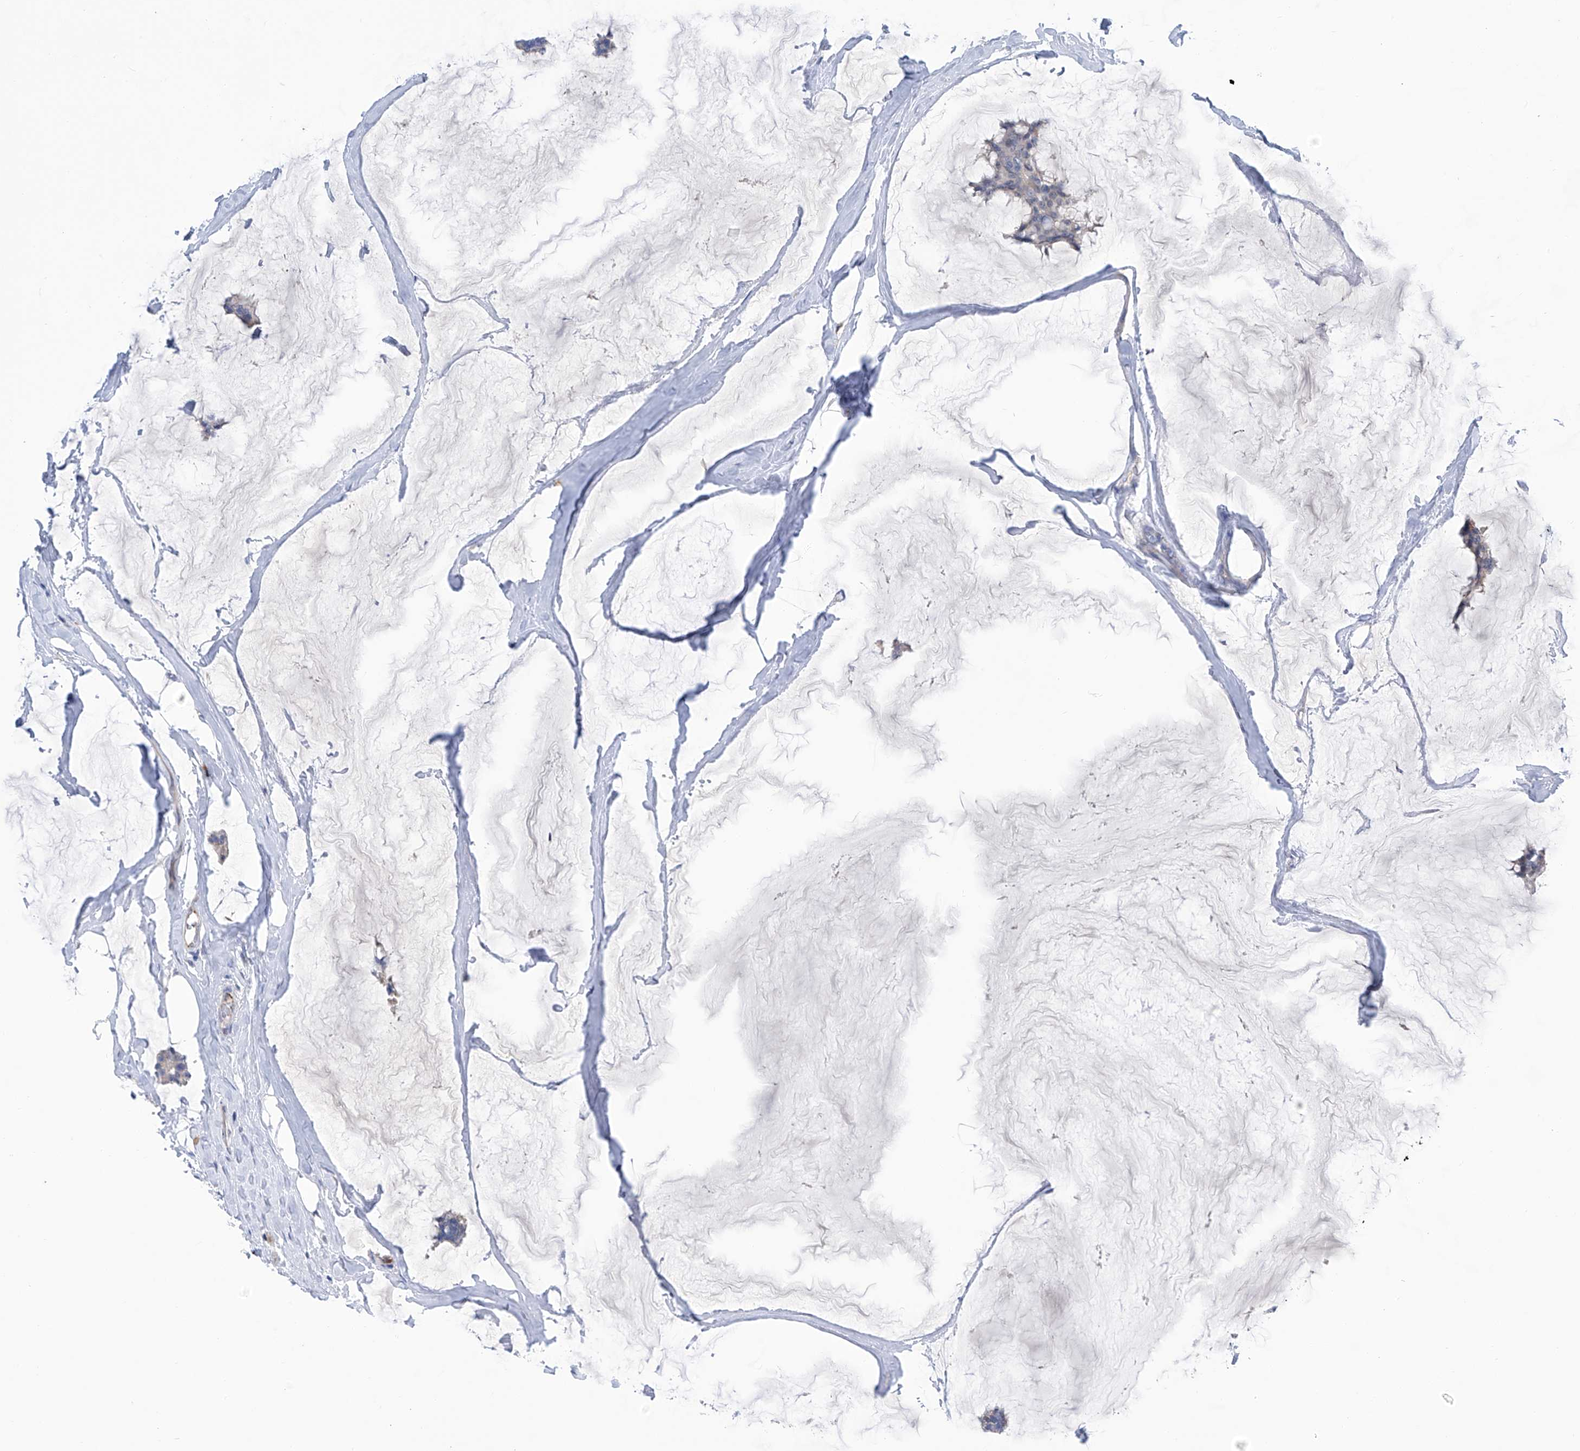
{"staining": {"intensity": "negative", "quantity": "none", "location": "none"}, "tissue": "breast cancer", "cell_type": "Tumor cells", "image_type": "cancer", "snomed": [{"axis": "morphology", "description": "Duct carcinoma"}, {"axis": "topography", "description": "Breast"}], "caption": "Micrograph shows no protein positivity in tumor cells of breast cancer tissue. (DAB IHC visualized using brightfield microscopy, high magnification).", "gene": "PGM3", "patient": {"sex": "female", "age": 93}}